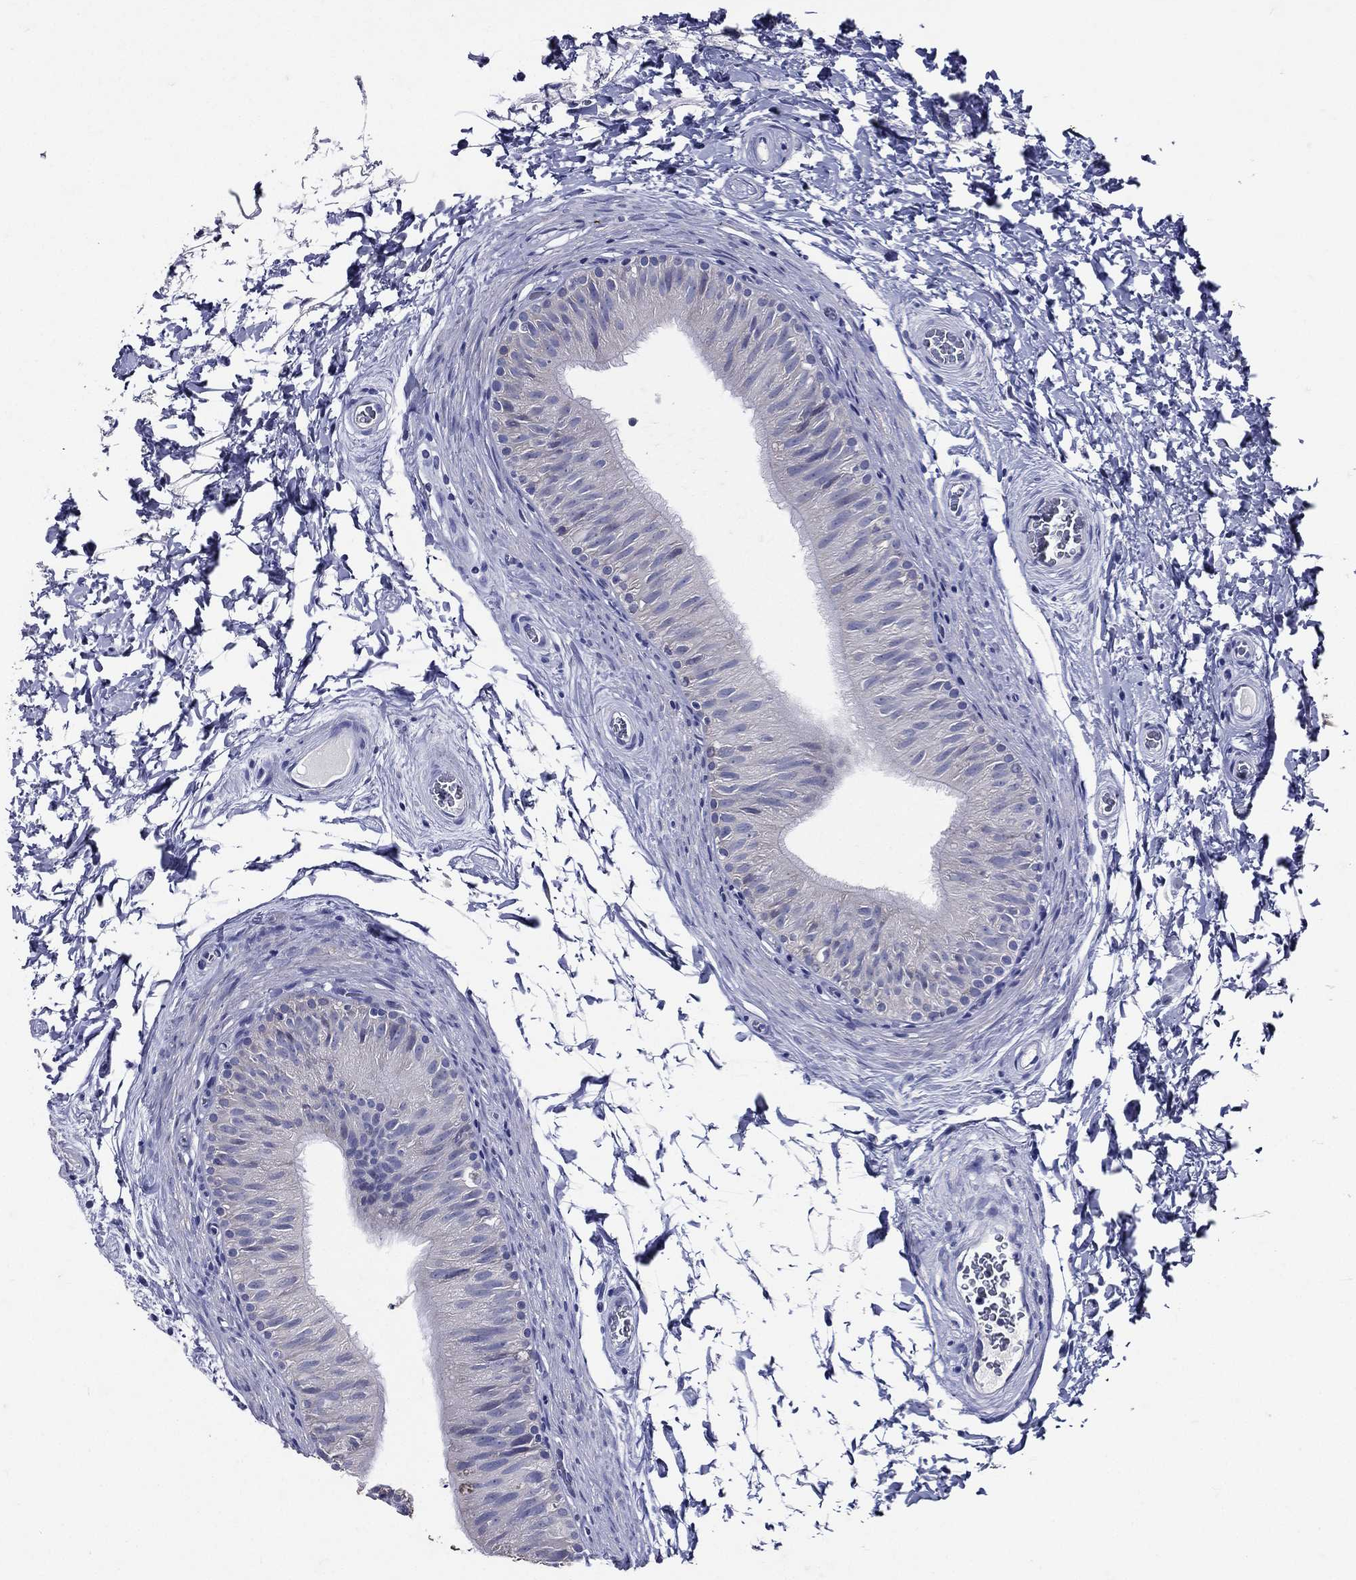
{"staining": {"intensity": "negative", "quantity": "none", "location": "none"}, "tissue": "epididymis", "cell_type": "Glandular cells", "image_type": "normal", "snomed": [{"axis": "morphology", "description": "Normal tissue, NOS"}, {"axis": "topography", "description": "Epididymis"}], "caption": "Photomicrograph shows no protein staining in glandular cells of unremarkable epididymis.", "gene": "TGM1", "patient": {"sex": "male", "age": 34}}